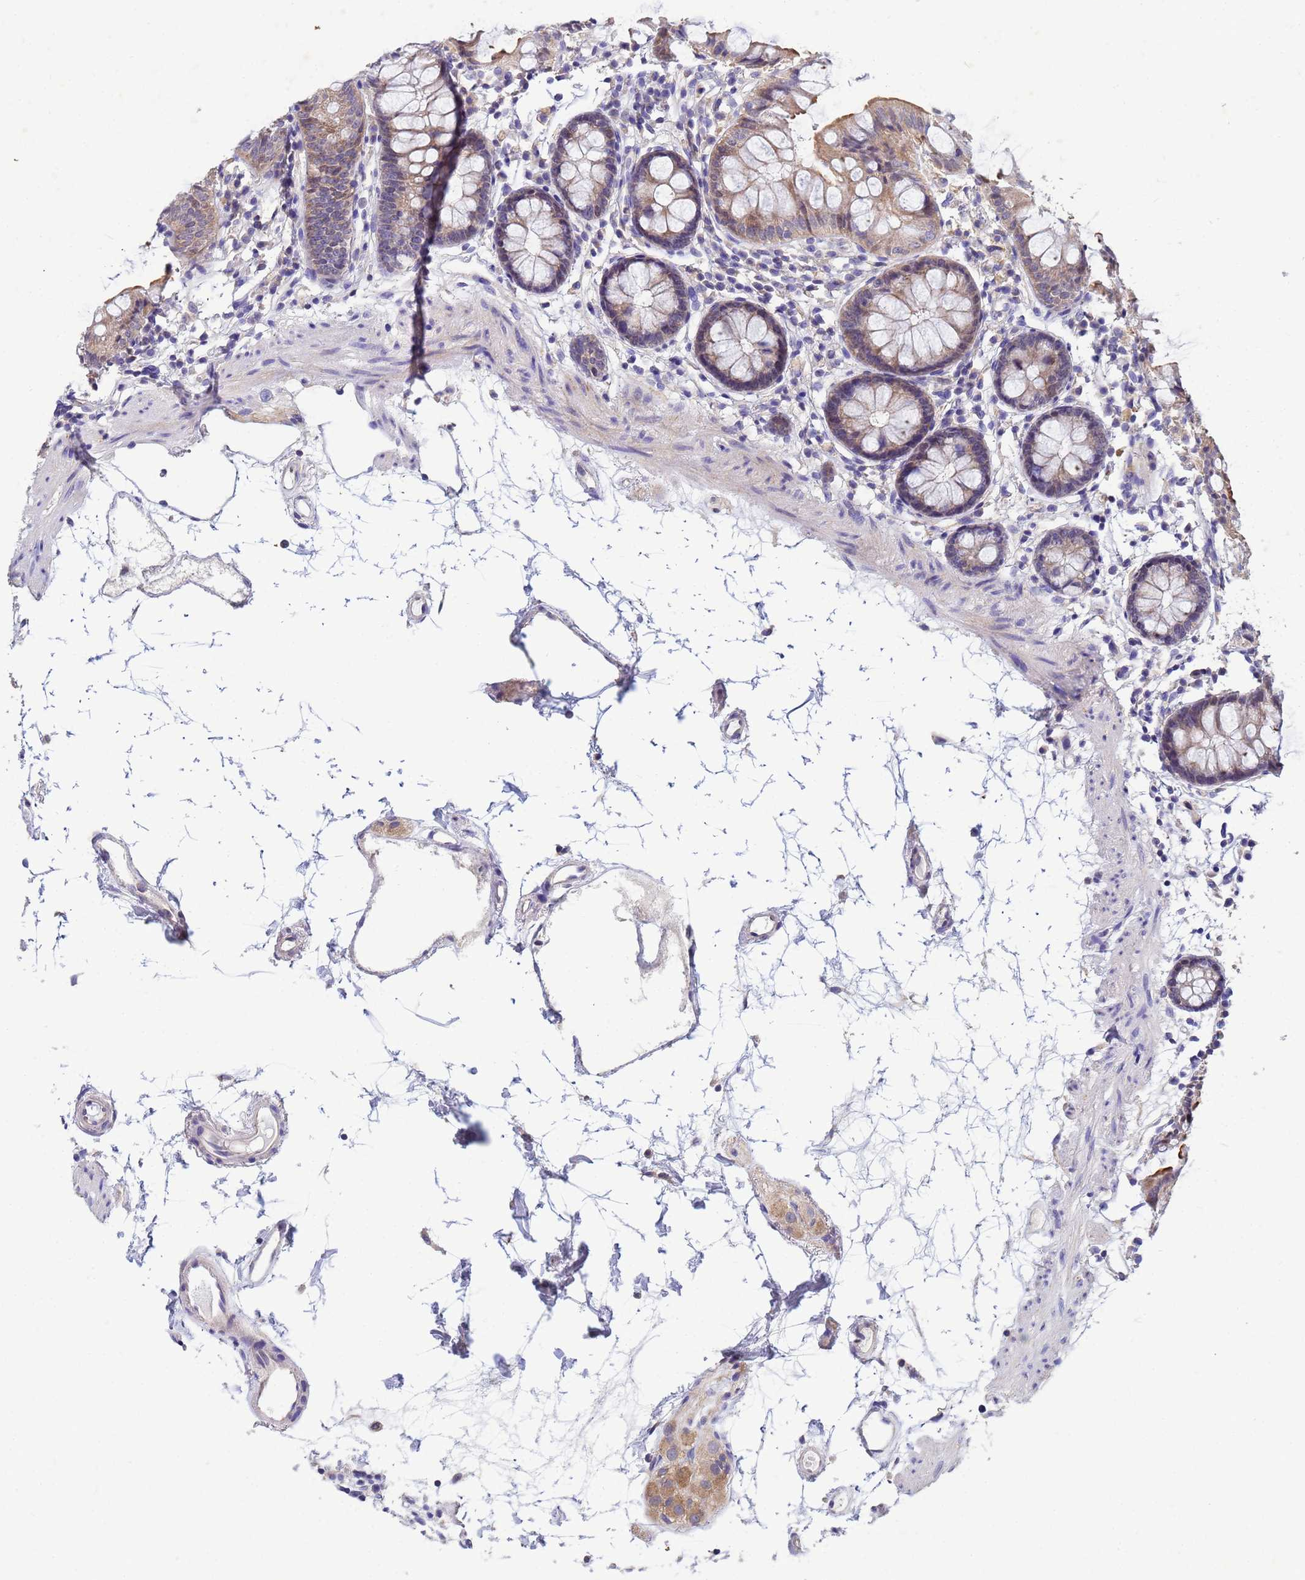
{"staining": {"intensity": "weak", "quantity": "25%-75%", "location": "cytoplasmic/membranous"}, "tissue": "colon", "cell_type": "Endothelial cells", "image_type": "normal", "snomed": [{"axis": "morphology", "description": "Normal tissue, NOS"}, {"axis": "topography", "description": "Colon"}], "caption": "Immunohistochemistry staining of benign colon, which displays low levels of weak cytoplasmic/membranous staining in about 25%-75% of endothelial cells indicating weak cytoplasmic/membranous protein expression. The staining was performed using DAB (brown) for protein detection and nuclei were counterstained in hematoxylin (blue).", "gene": "CDC34", "patient": {"sex": "female", "age": 84}}